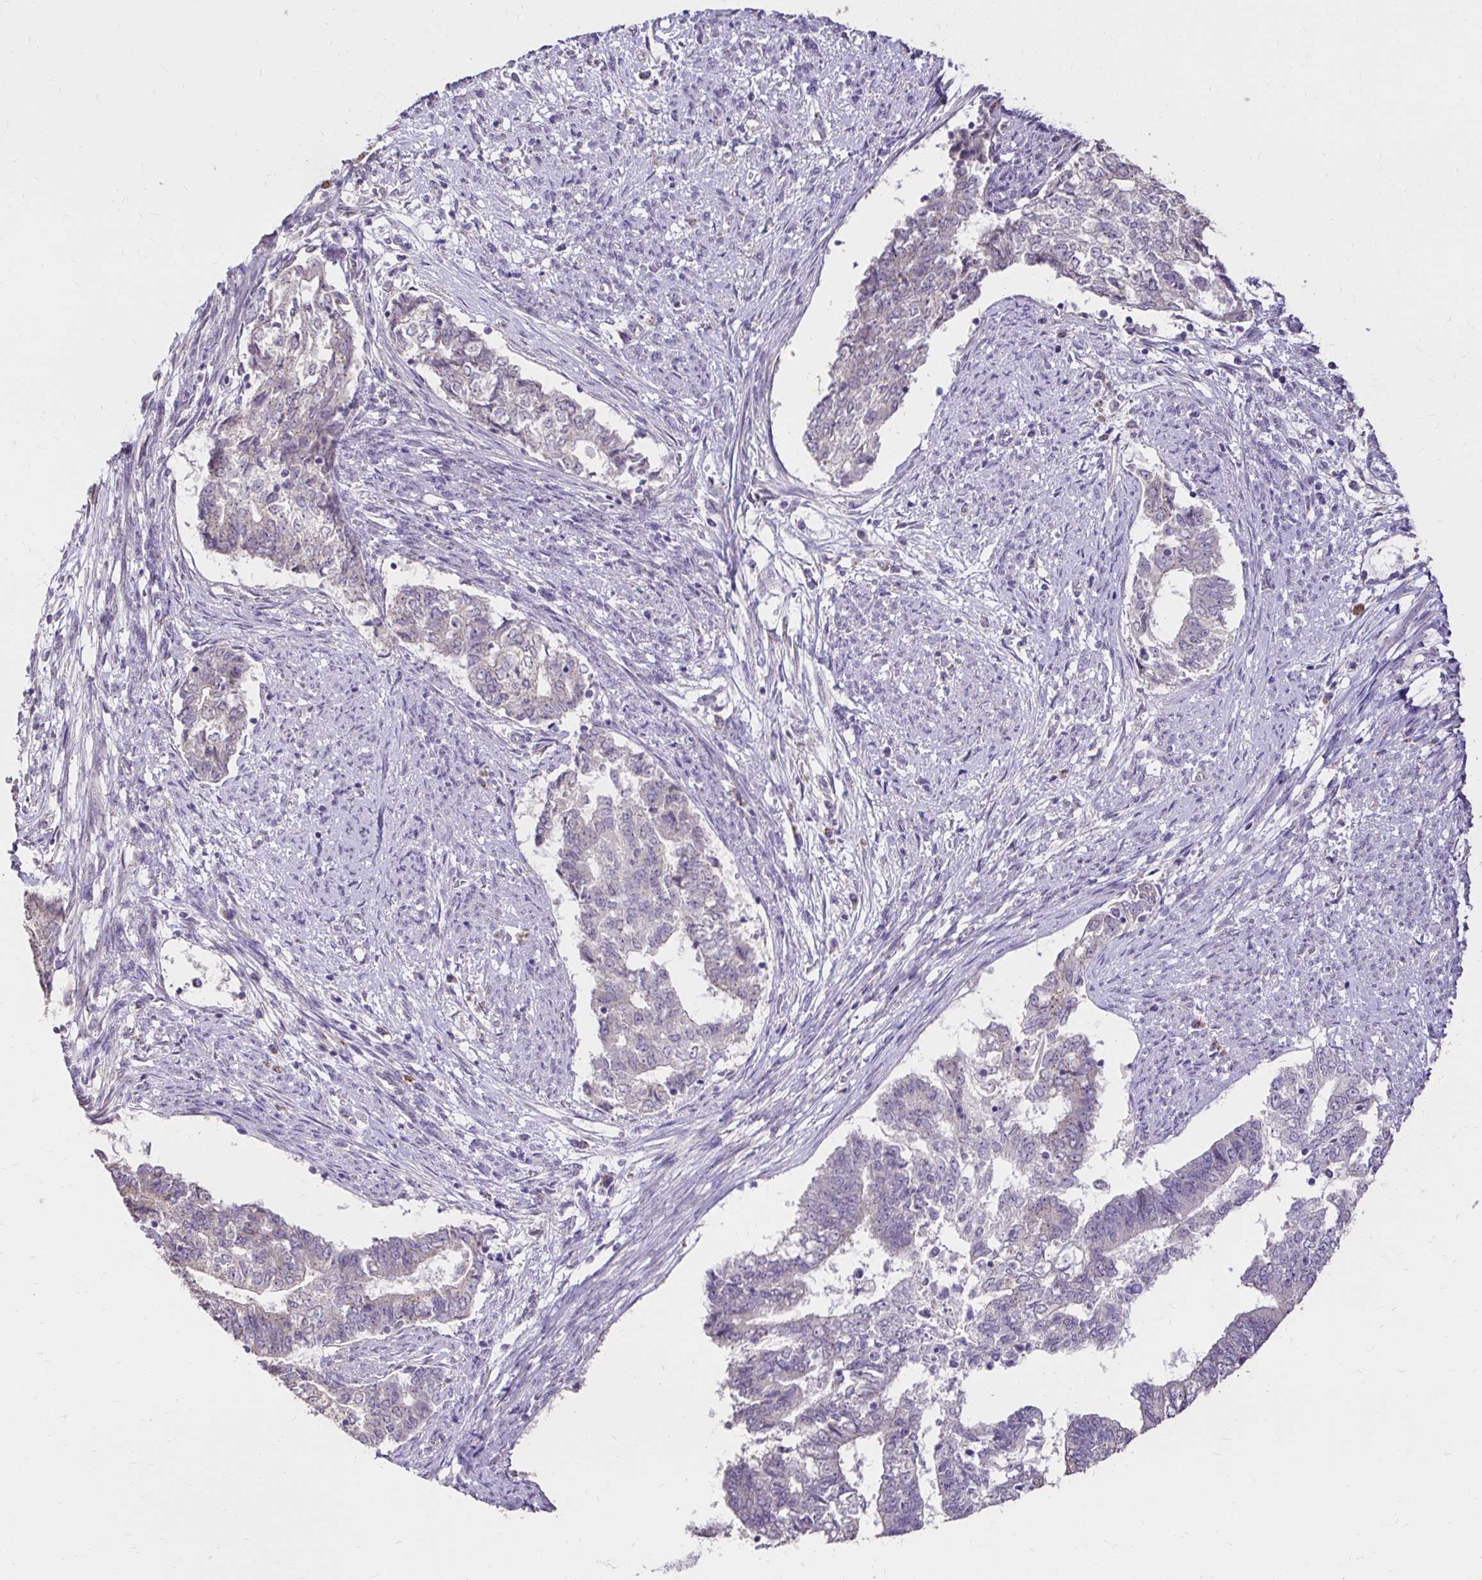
{"staining": {"intensity": "weak", "quantity": "<25%", "location": "cytoplasmic/membranous"}, "tissue": "endometrial cancer", "cell_type": "Tumor cells", "image_type": "cancer", "snomed": [{"axis": "morphology", "description": "Adenocarcinoma, NOS"}, {"axis": "topography", "description": "Endometrium"}], "caption": "The image demonstrates no significant expression in tumor cells of endometrial cancer.", "gene": "KIAA1210", "patient": {"sex": "female", "age": 65}}